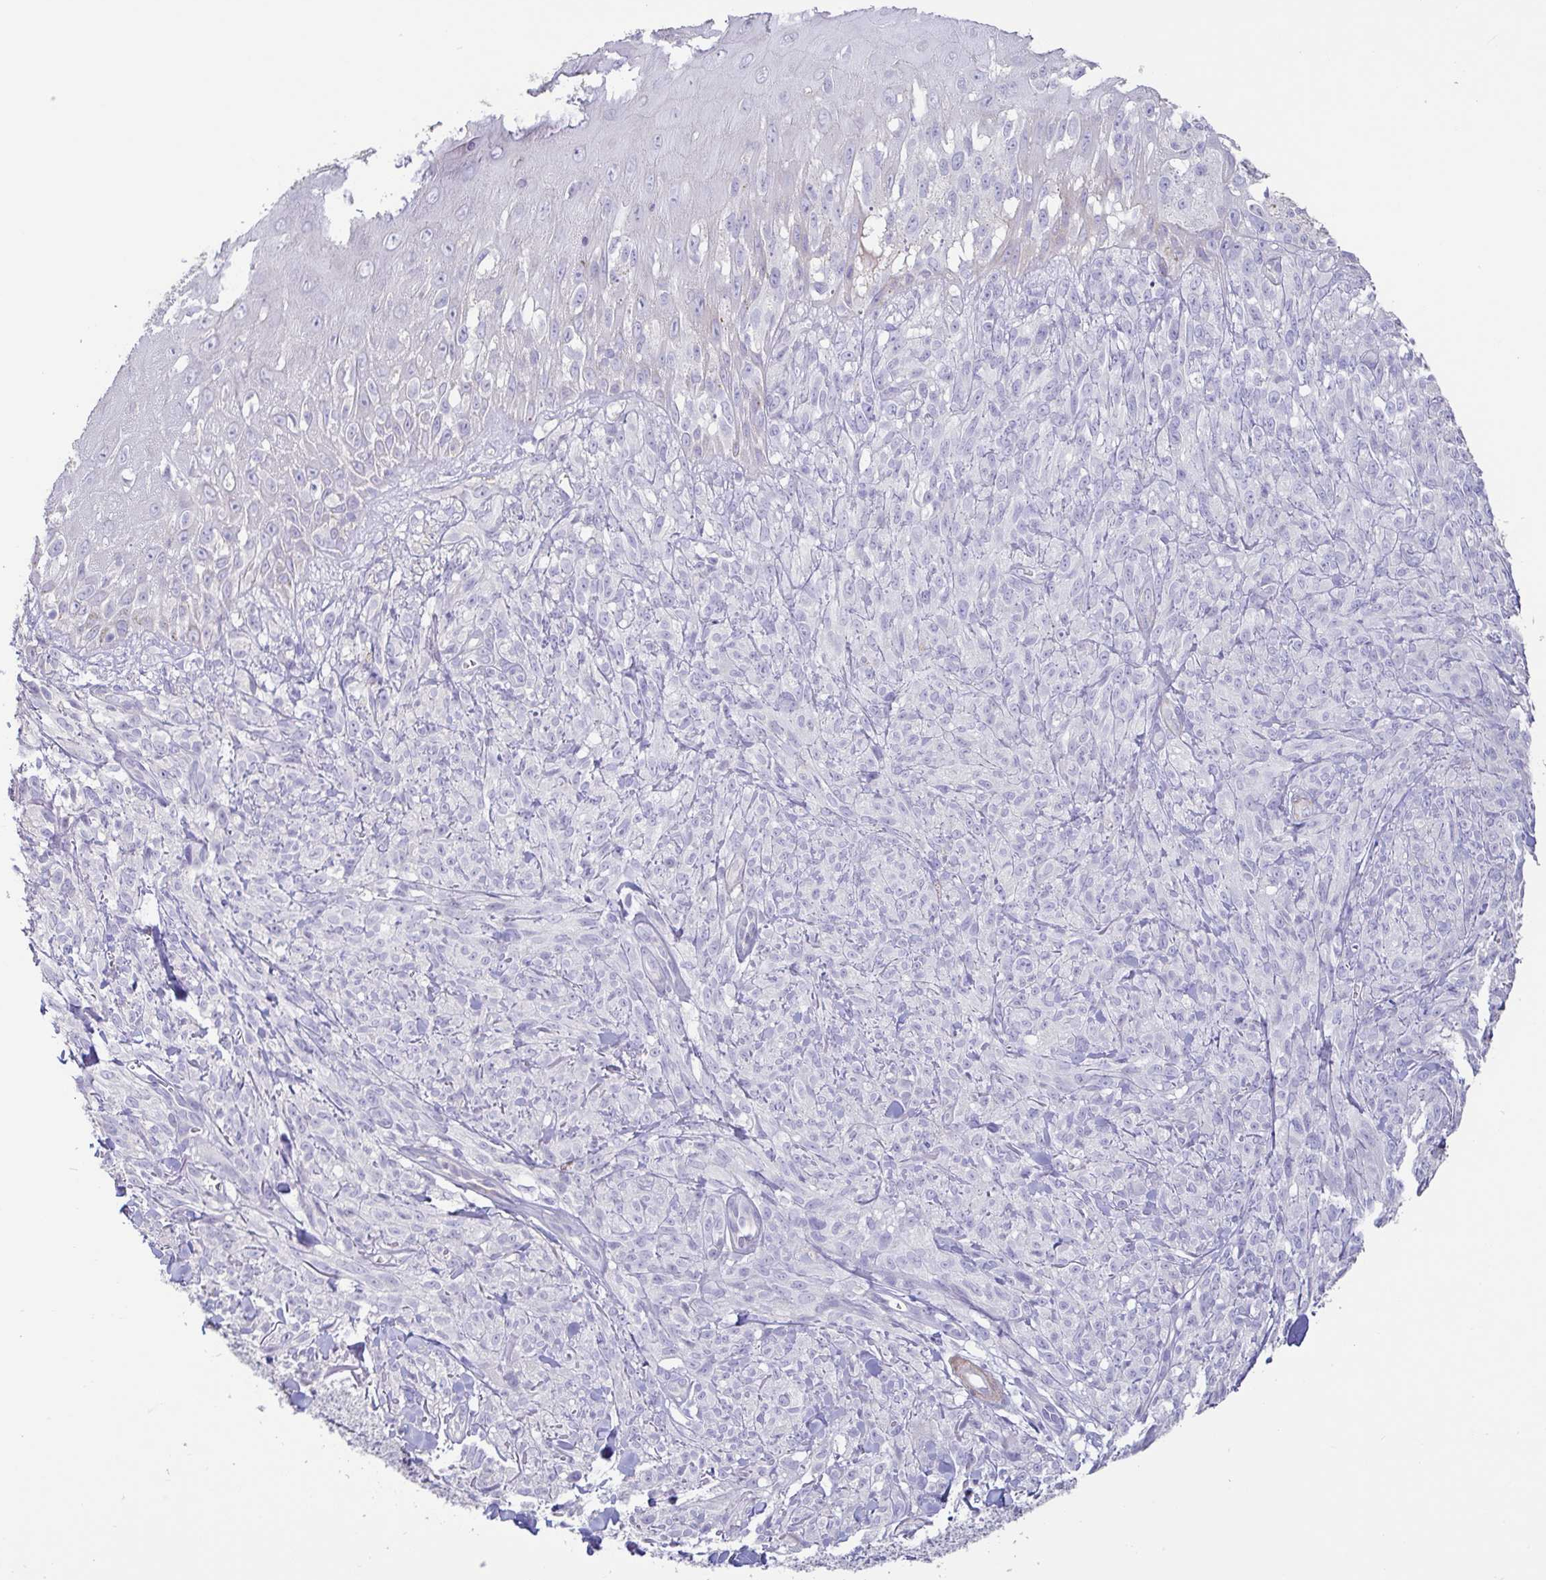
{"staining": {"intensity": "negative", "quantity": "none", "location": "none"}, "tissue": "melanoma", "cell_type": "Tumor cells", "image_type": "cancer", "snomed": [{"axis": "morphology", "description": "Malignant melanoma, NOS"}, {"axis": "topography", "description": "Skin of upper arm"}], "caption": "Melanoma was stained to show a protein in brown. There is no significant staining in tumor cells.", "gene": "PYGM", "patient": {"sex": "female", "age": 65}}